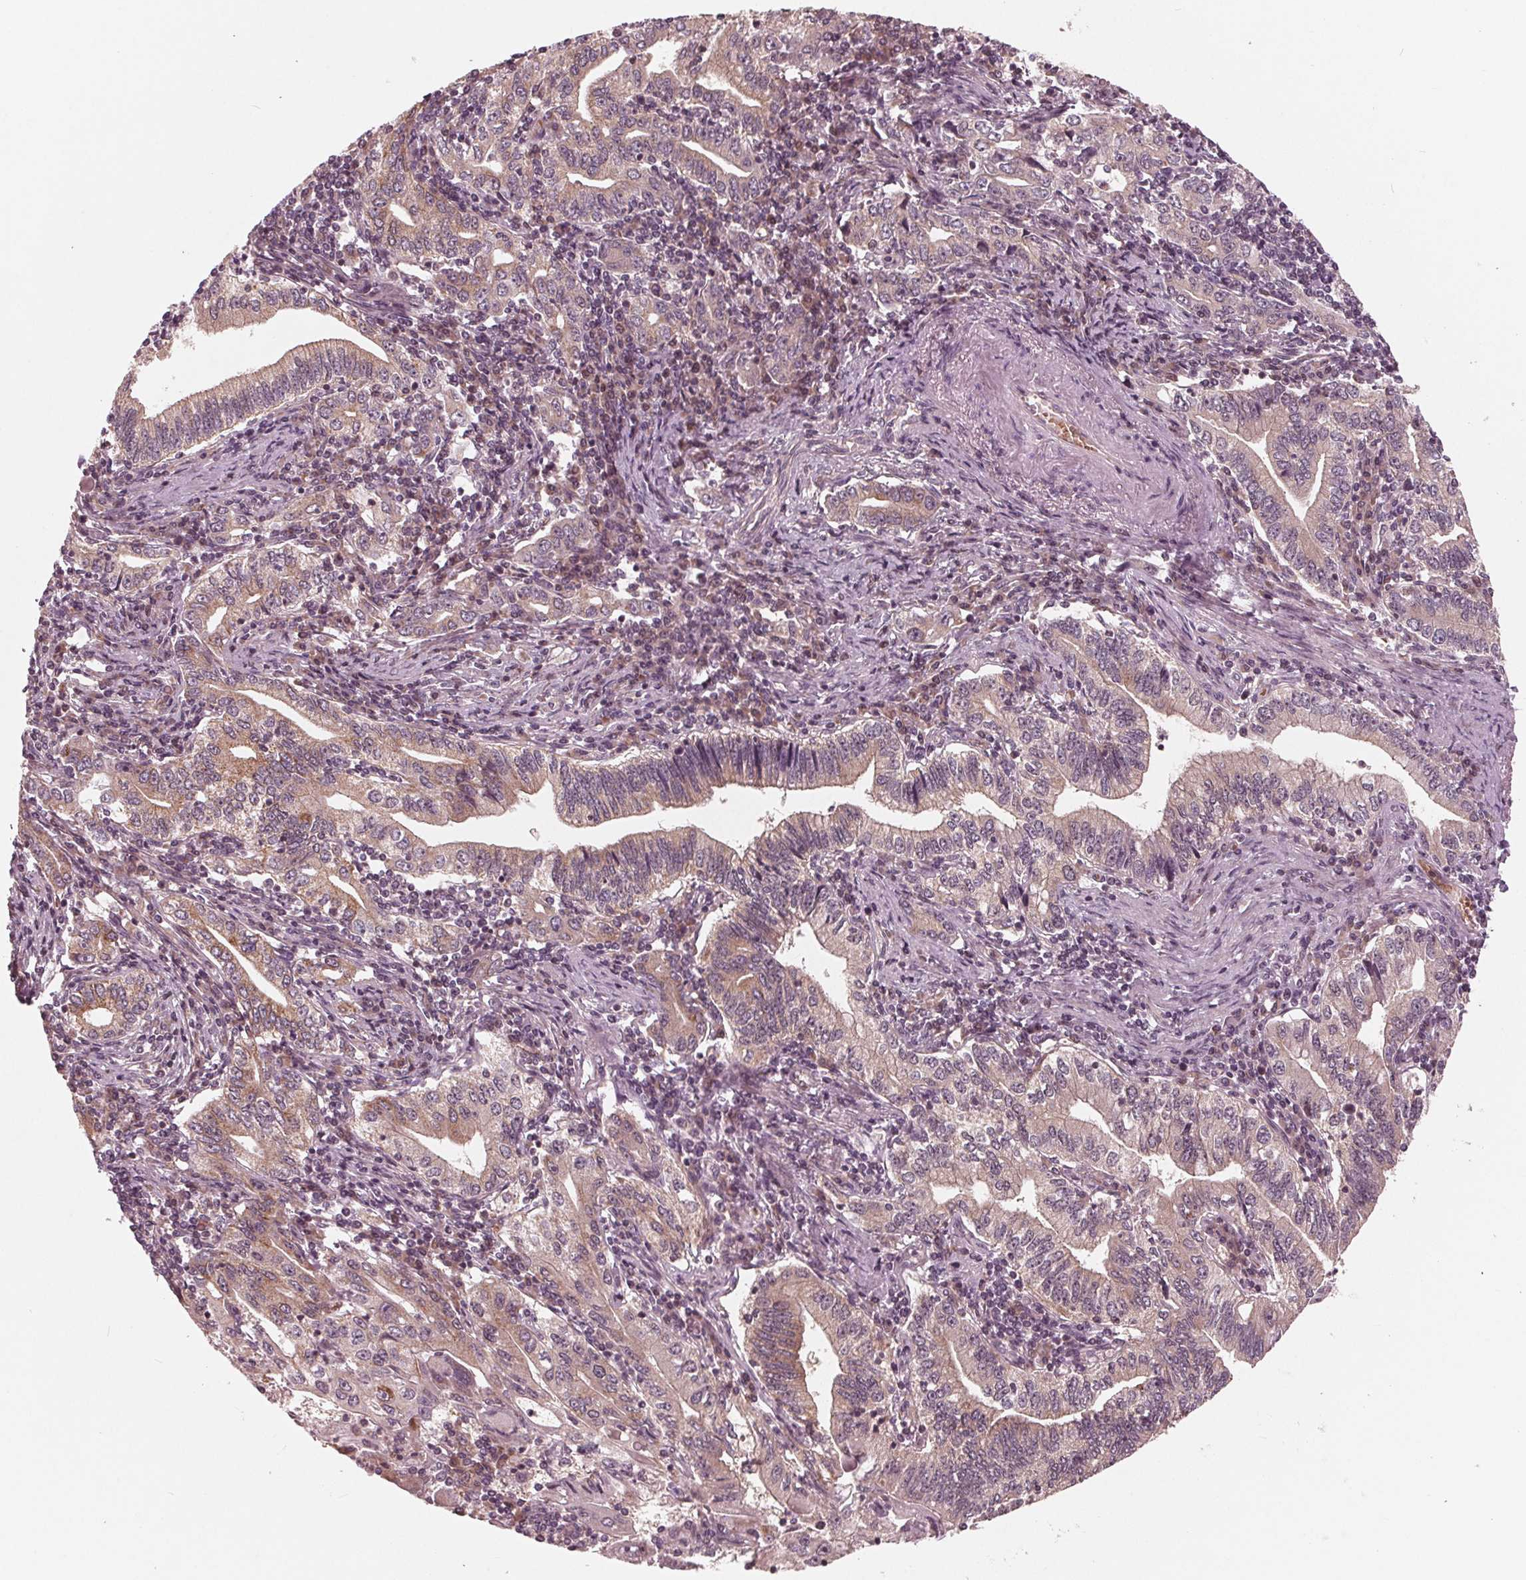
{"staining": {"intensity": "weak", "quantity": ">75%", "location": "cytoplasmic/membranous"}, "tissue": "stomach cancer", "cell_type": "Tumor cells", "image_type": "cancer", "snomed": [{"axis": "morphology", "description": "Adenocarcinoma, NOS"}, {"axis": "topography", "description": "Stomach, lower"}], "caption": "This photomicrograph exhibits immunohistochemistry staining of human stomach cancer (adenocarcinoma), with low weak cytoplasmic/membranous staining in about >75% of tumor cells.", "gene": "UBALD1", "patient": {"sex": "female", "age": 72}}